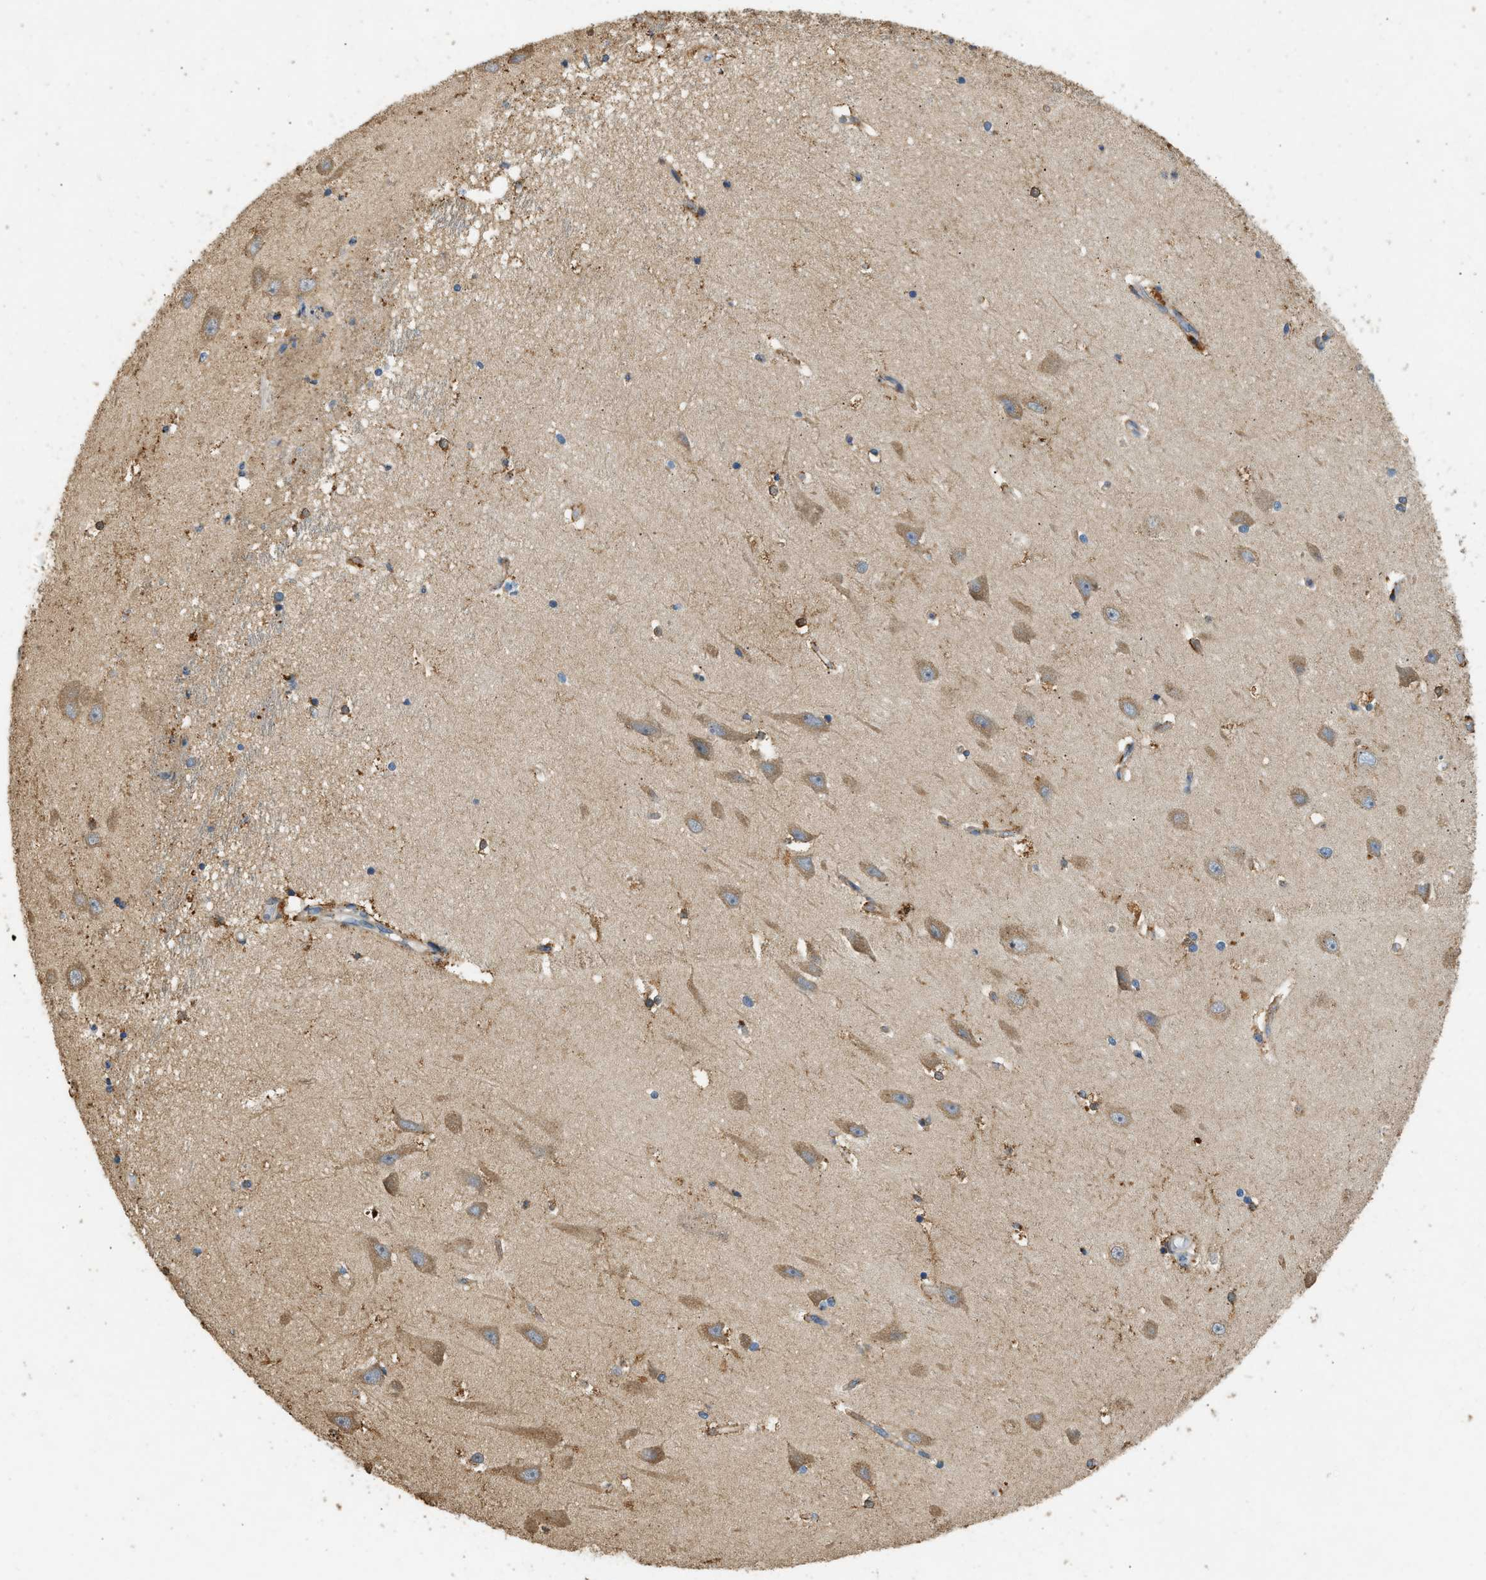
{"staining": {"intensity": "moderate", "quantity": "25%-75%", "location": "cytoplasmic/membranous"}, "tissue": "hippocampus", "cell_type": "Glial cells", "image_type": "normal", "snomed": [{"axis": "morphology", "description": "Normal tissue, NOS"}, {"axis": "topography", "description": "Hippocampus"}], "caption": "Immunohistochemistry histopathology image of normal human hippocampus stained for a protein (brown), which displays medium levels of moderate cytoplasmic/membranous staining in approximately 25%-75% of glial cells.", "gene": "CTSB", "patient": {"sex": "male", "age": 45}}